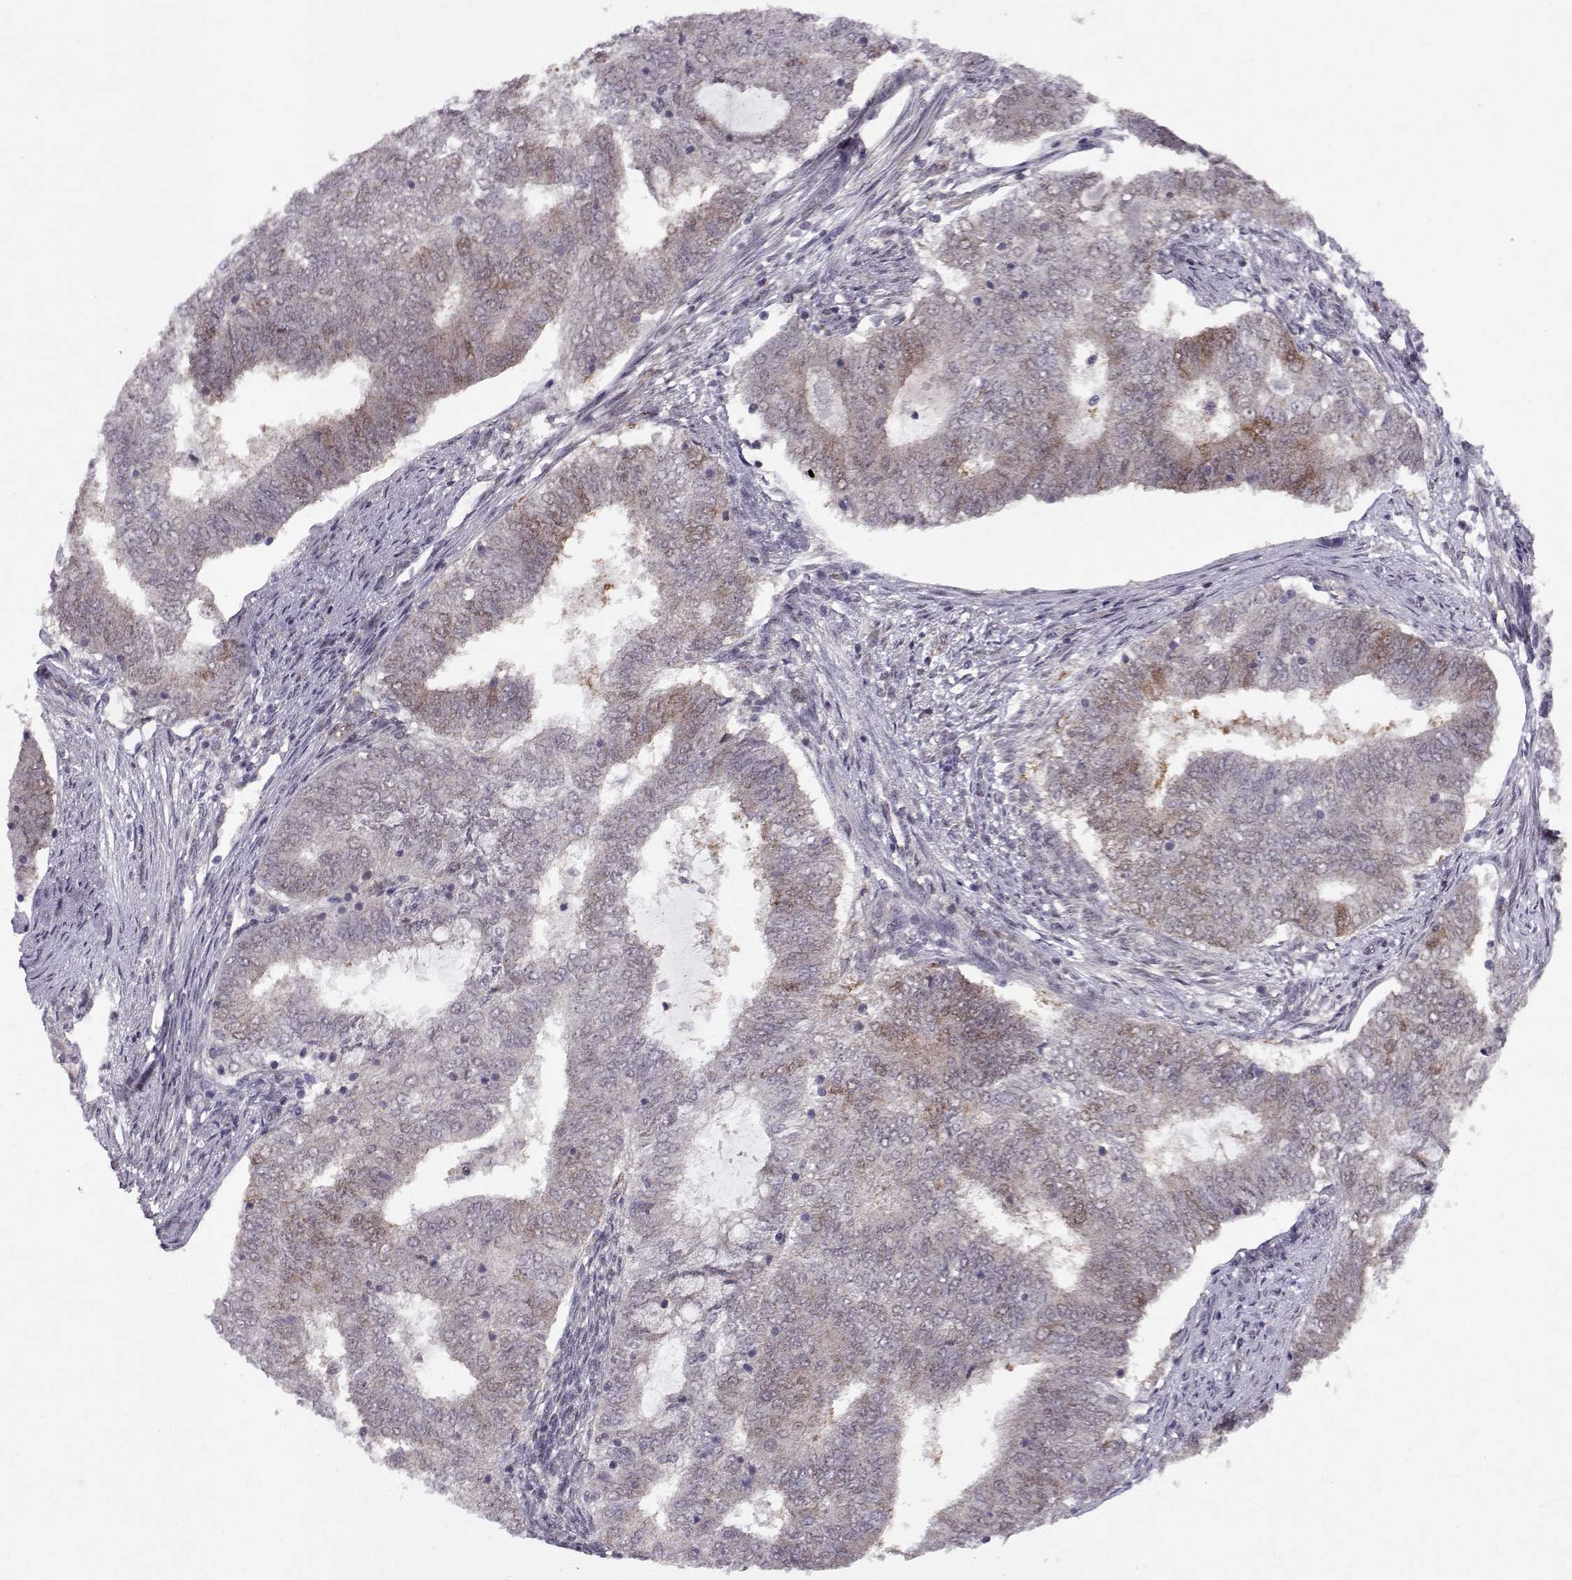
{"staining": {"intensity": "weak", "quantity": "<25%", "location": "cytoplasmic/membranous,nuclear"}, "tissue": "endometrial cancer", "cell_type": "Tumor cells", "image_type": "cancer", "snomed": [{"axis": "morphology", "description": "Adenocarcinoma, NOS"}, {"axis": "topography", "description": "Endometrium"}], "caption": "This is a micrograph of IHC staining of adenocarcinoma (endometrial), which shows no positivity in tumor cells.", "gene": "CDK4", "patient": {"sex": "female", "age": 62}}